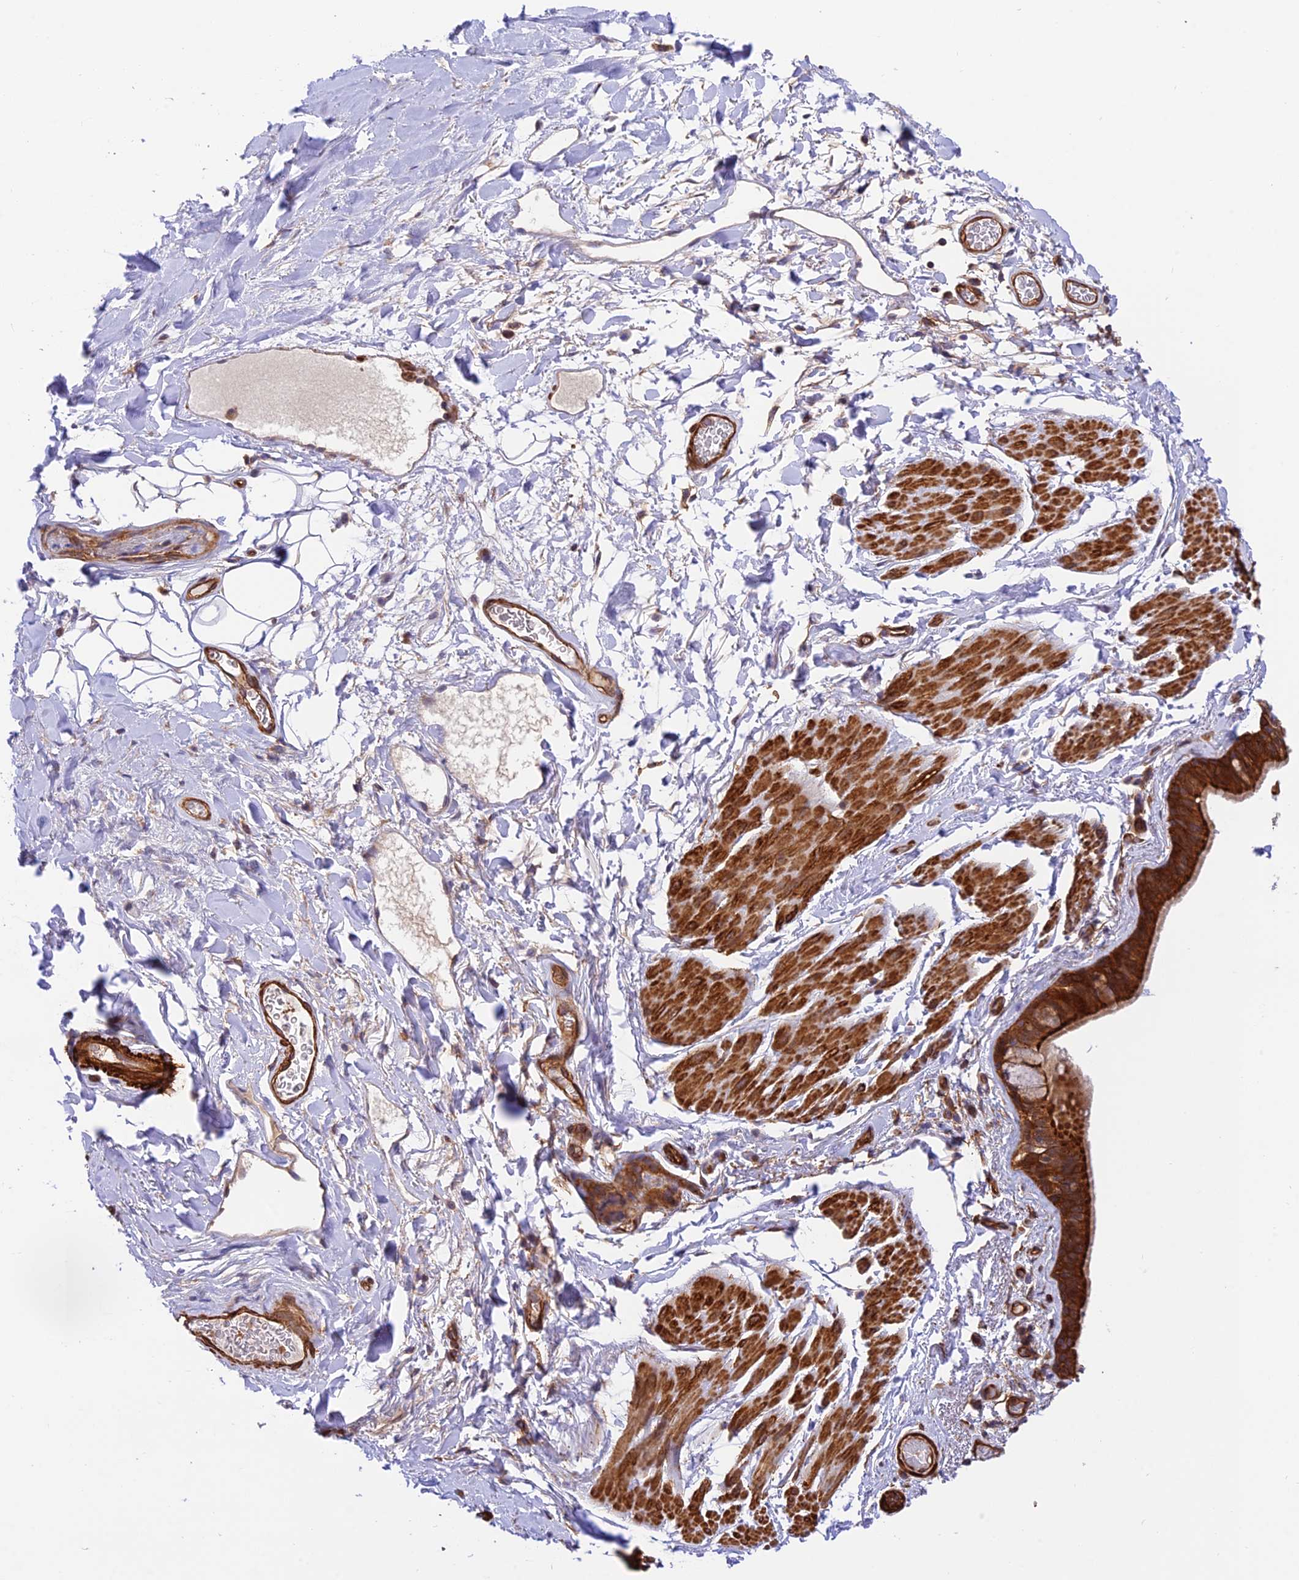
{"staining": {"intensity": "strong", "quantity": ">75%", "location": "cytoplasmic/membranous"}, "tissue": "bronchus", "cell_type": "Respiratory epithelial cells", "image_type": "normal", "snomed": [{"axis": "morphology", "description": "Normal tissue, NOS"}, {"axis": "topography", "description": "Cartilage tissue"}], "caption": "Protein expression by immunohistochemistry (IHC) reveals strong cytoplasmic/membranous staining in approximately >75% of respiratory epithelial cells in unremarkable bronchus.", "gene": "EVI5L", "patient": {"sex": "male", "age": 63}}